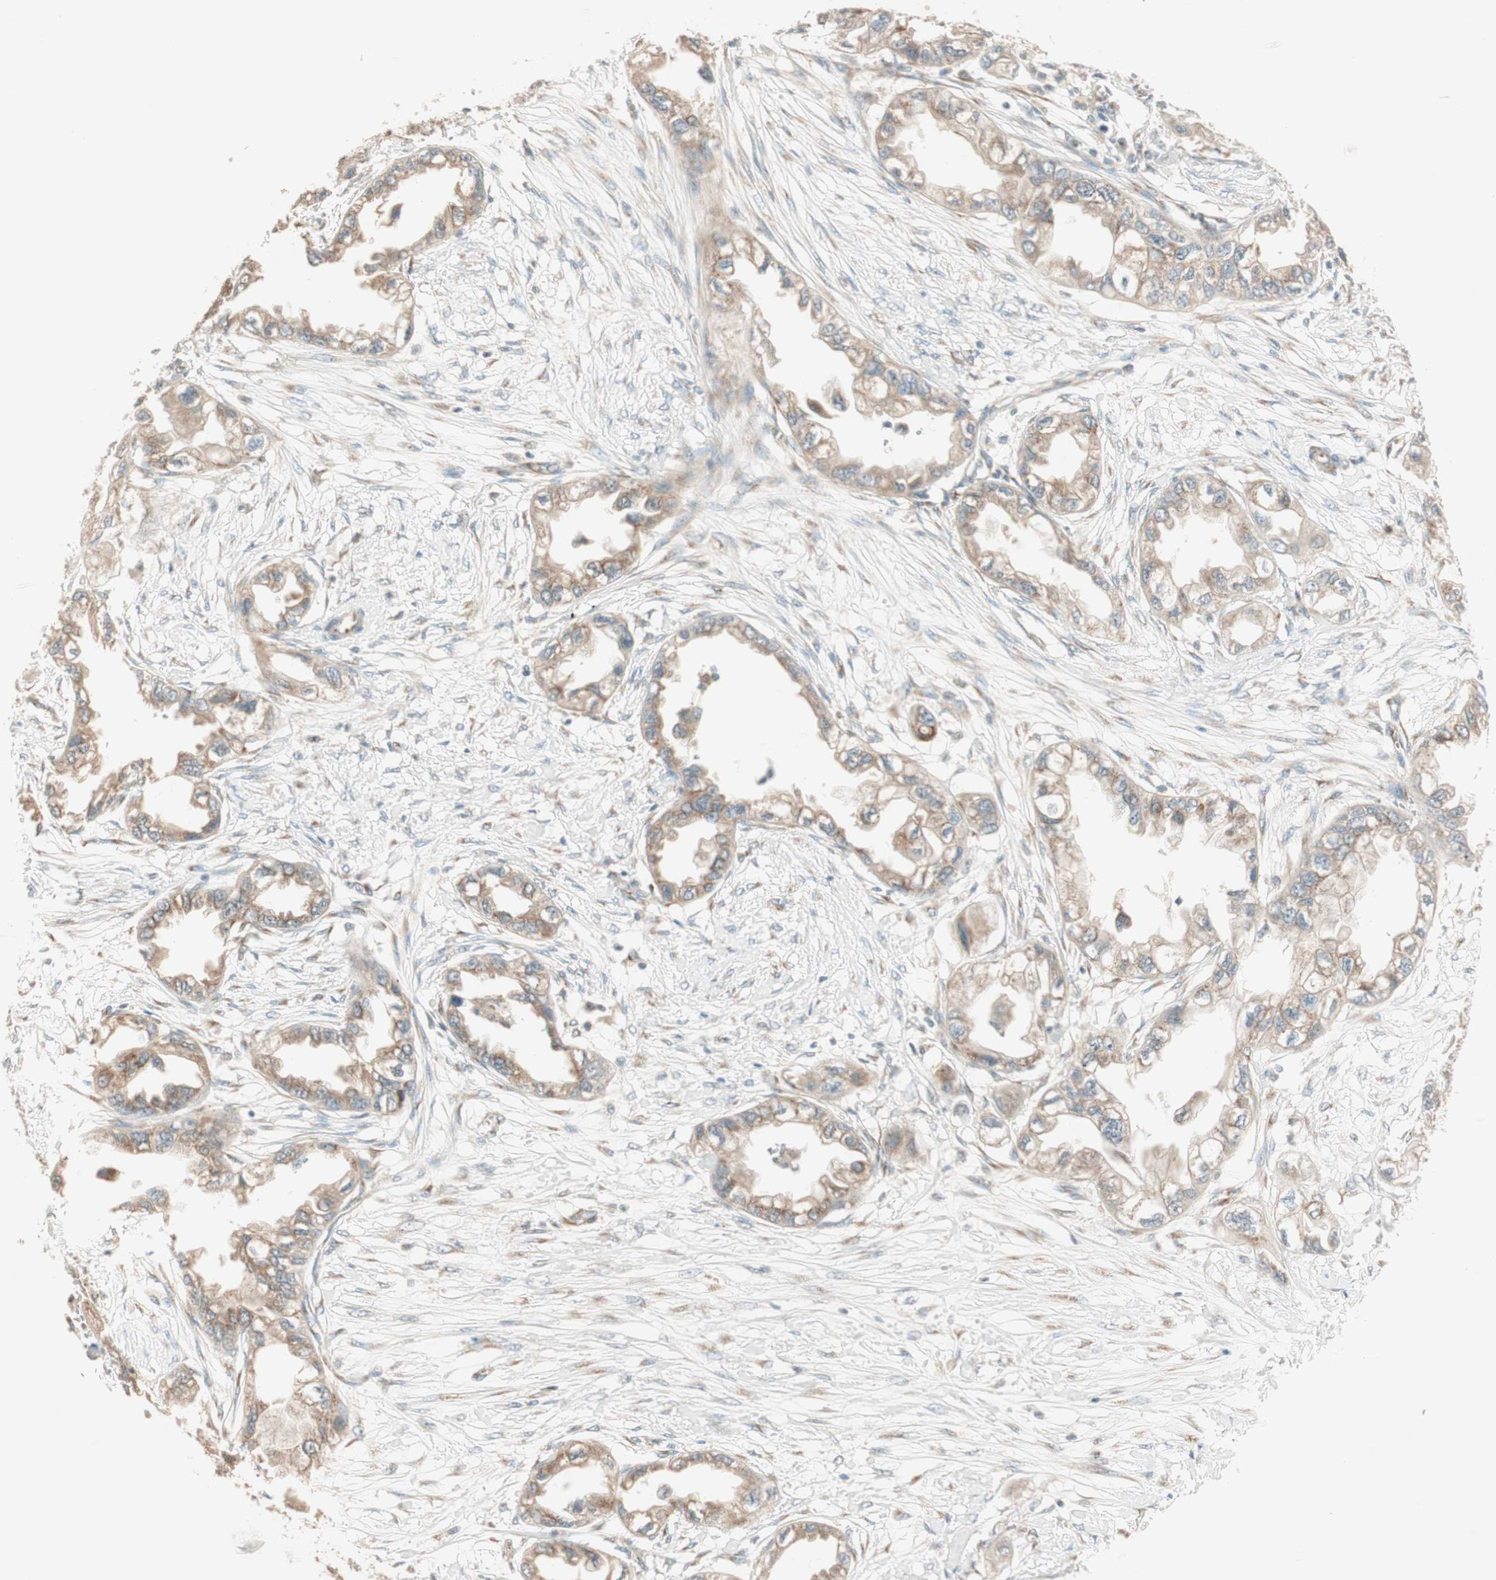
{"staining": {"intensity": "weak", "quantity": ">75%", "location": "cytoplasmic/membranous"}, "tissue": "endometrial cancer", "cell_type": "Tumor cells", "image_type": "cancer", "snomed": [{"axis": "morphology", "description": "Adenocarcinoma, NOS"}, {"axis": "topography", "description": "Endometrium"}], "caption": "Protein expression by immunohistochemistry demonstrates weak cytoplasmic/membranous staining in approximately >75% of tumor cells in endometrial cancer. The staining is performed using DAB brown chromogen to label protein expression. The nuclei are counter-stained blue using hematoxylin.", "gene": "SEC16A", "patient": {"sex": "female", "age": 67}}